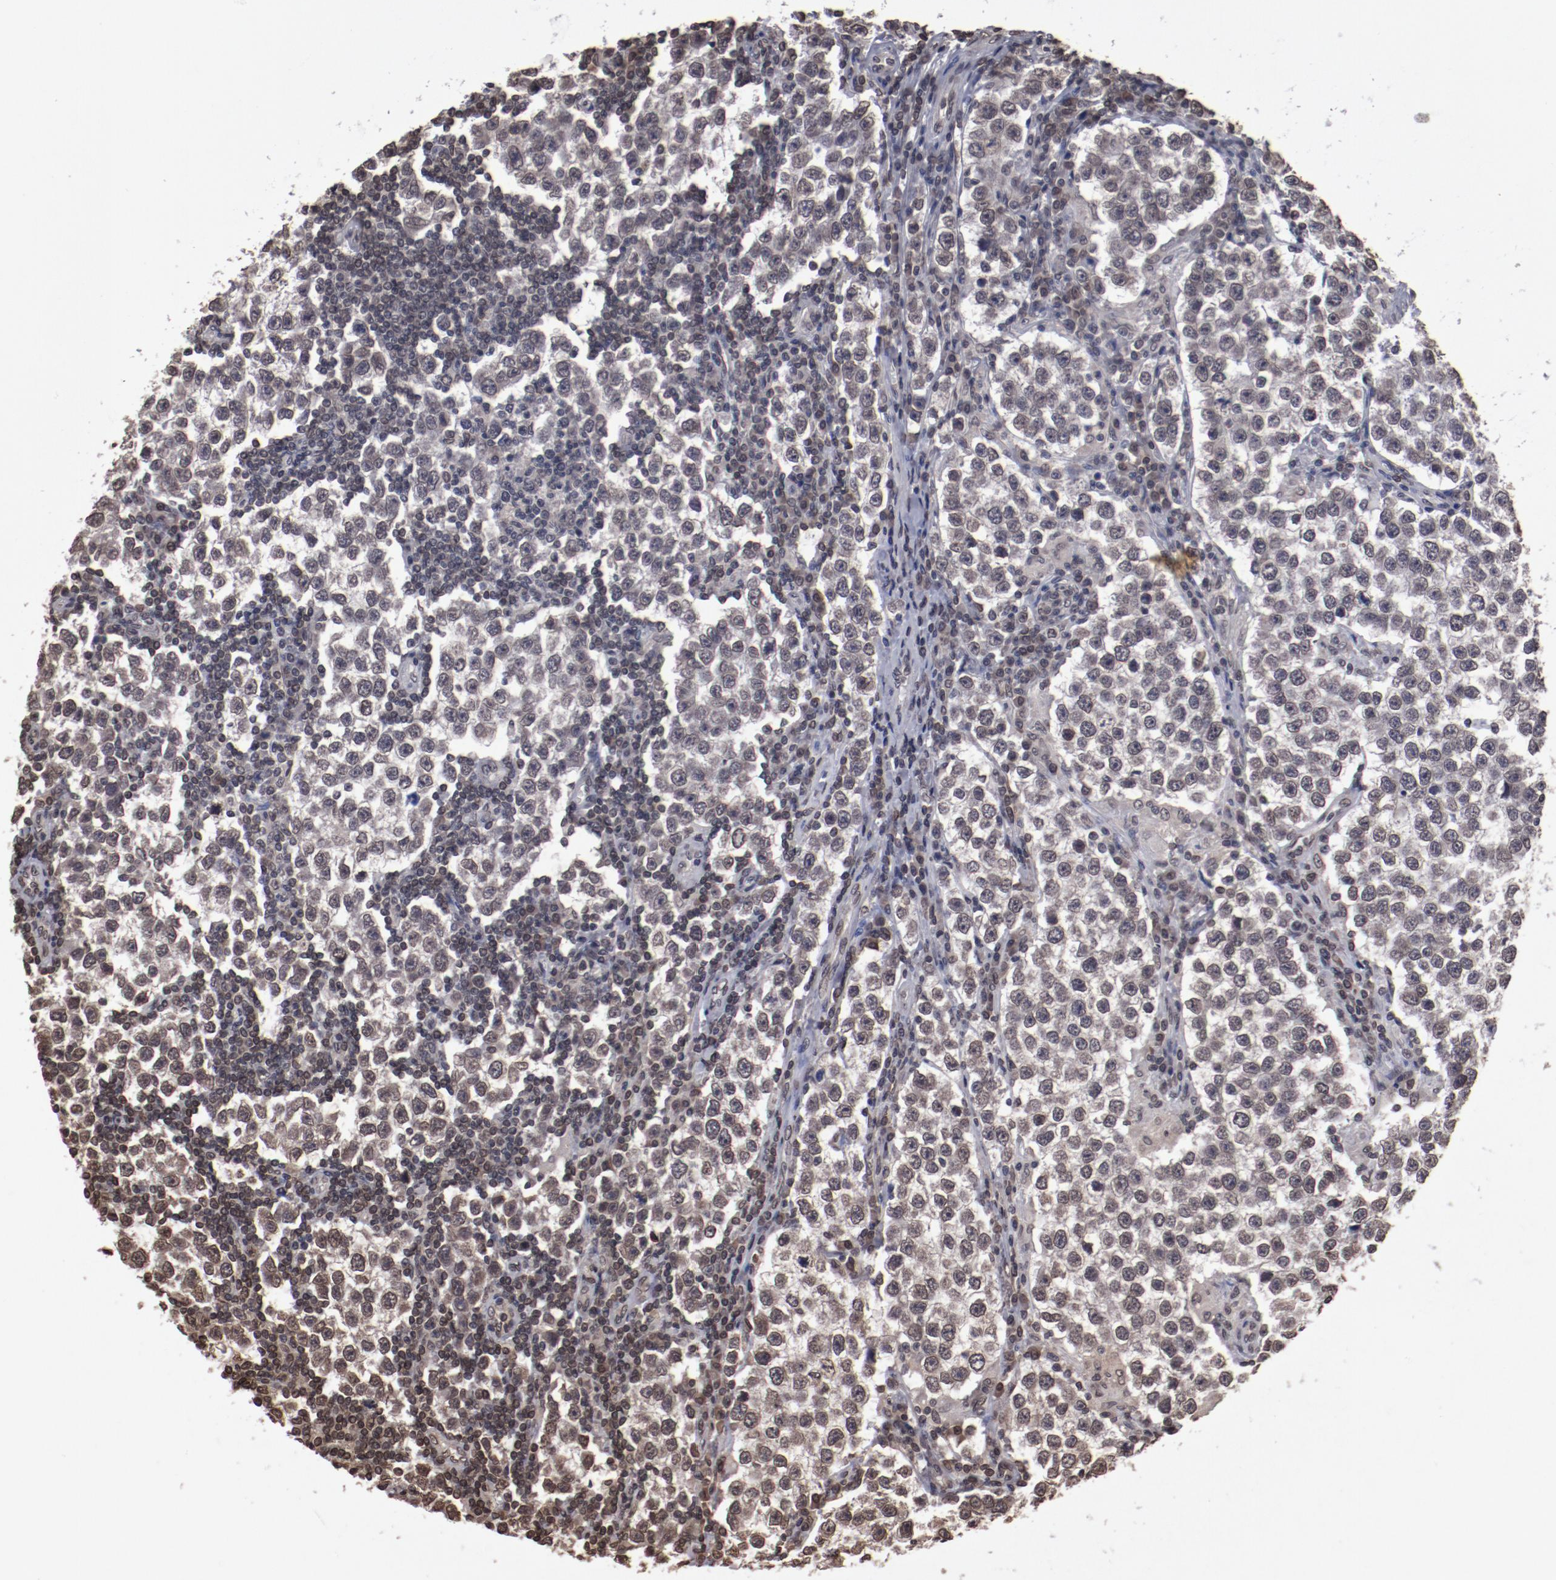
{"staining": {"intensity": "moderate", "quantity": ">75%", "location": "nuclear"}, "tissue": "testis cancer", "cell_type": "Tumor cells", "image_type": "cancer", "snomed": [{"axis": "morphology", "description": "Seminoma, NOS"}, {"axis": "topography", "description": "Testis"}], "caption": "Protein staining displays moderate nuclear staining in about >75% of tumor cells in seminoma (testis).", "gene": "AKT1", "patient": {"sex": "male", "age": 36}}